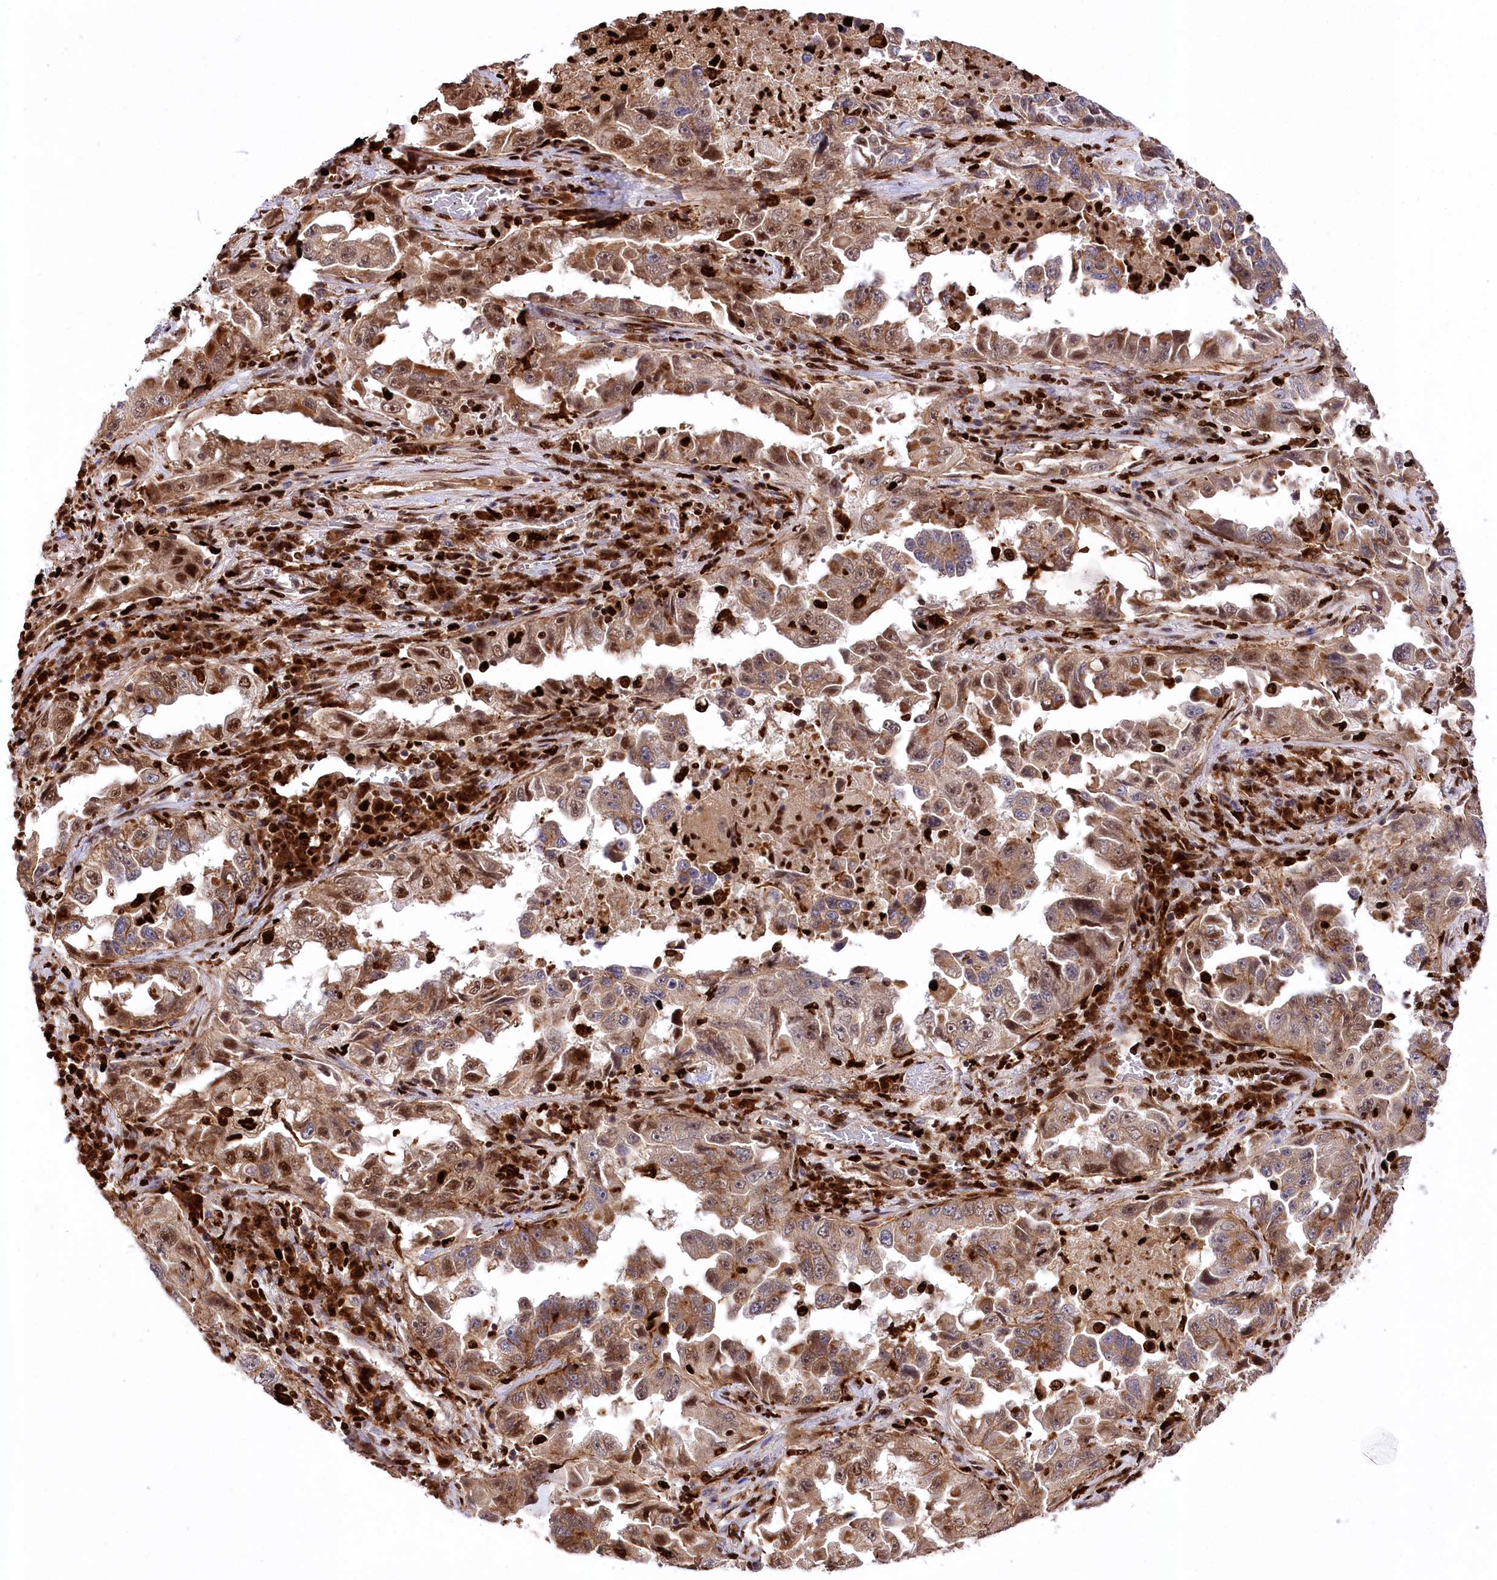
{"staining": {"intensity": "moderate", "quantity": ">75%", "location": "cytoplasmic/membranous,nuclear"}, "tissue": "lung cancer", "cell_type": "Tumor cells", "image_type": "cancer", "snomed": [{"axis": "morphology", "description": "Adenocarcinoma, NOS"}, {"axis": "topography", "description": "Lung"}], "caption": "IHC photomicrograph of human lung adenocarcinoma stained for a protein (brown), which shows medium levels of moderate cytoplasmic/membranous and nuclear positivity in about >75% of tumor cells.", "gene": "FIGN", "patient": {"sex": "female", "age": 51}}